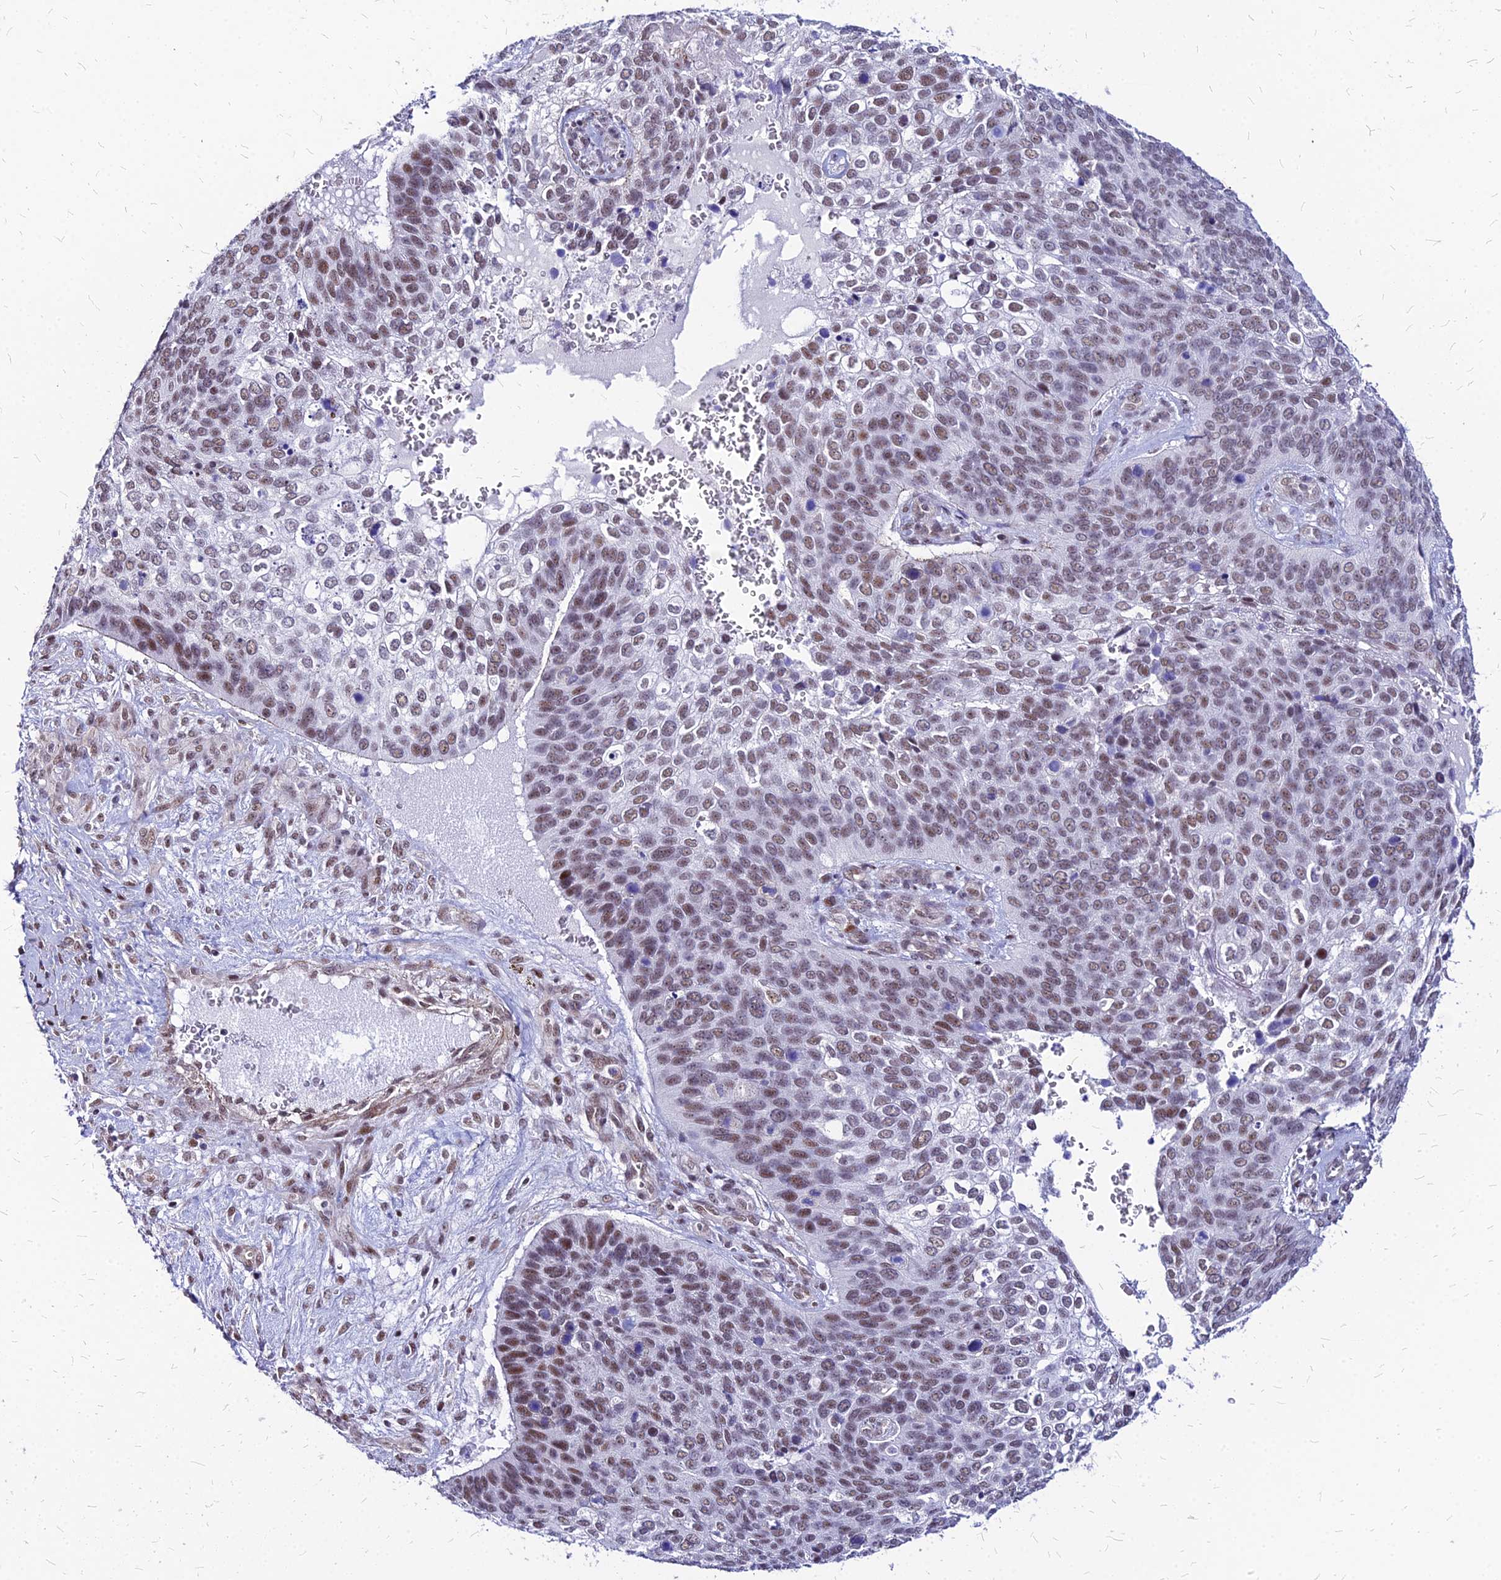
{"staining": {"intensity": "moderate", "quantity": "25%-75%", "location": "nuclear"}, "tissue": "skin cancer", "cell_type": "Tumor cells", "image_type": "cancer", "snomed": [{"axis": "morphology", "description": "Basal cell carcinoma"}, {"axis": "topography", "description": "Skin"}], "caption": "A histopathology image of human basal cell carcinoma (skin) stained for a protein shows moderate nuclear brown staining in tumor cells.", "gene": "FDX2", "patient": {"sex": "female", "age": 74}}